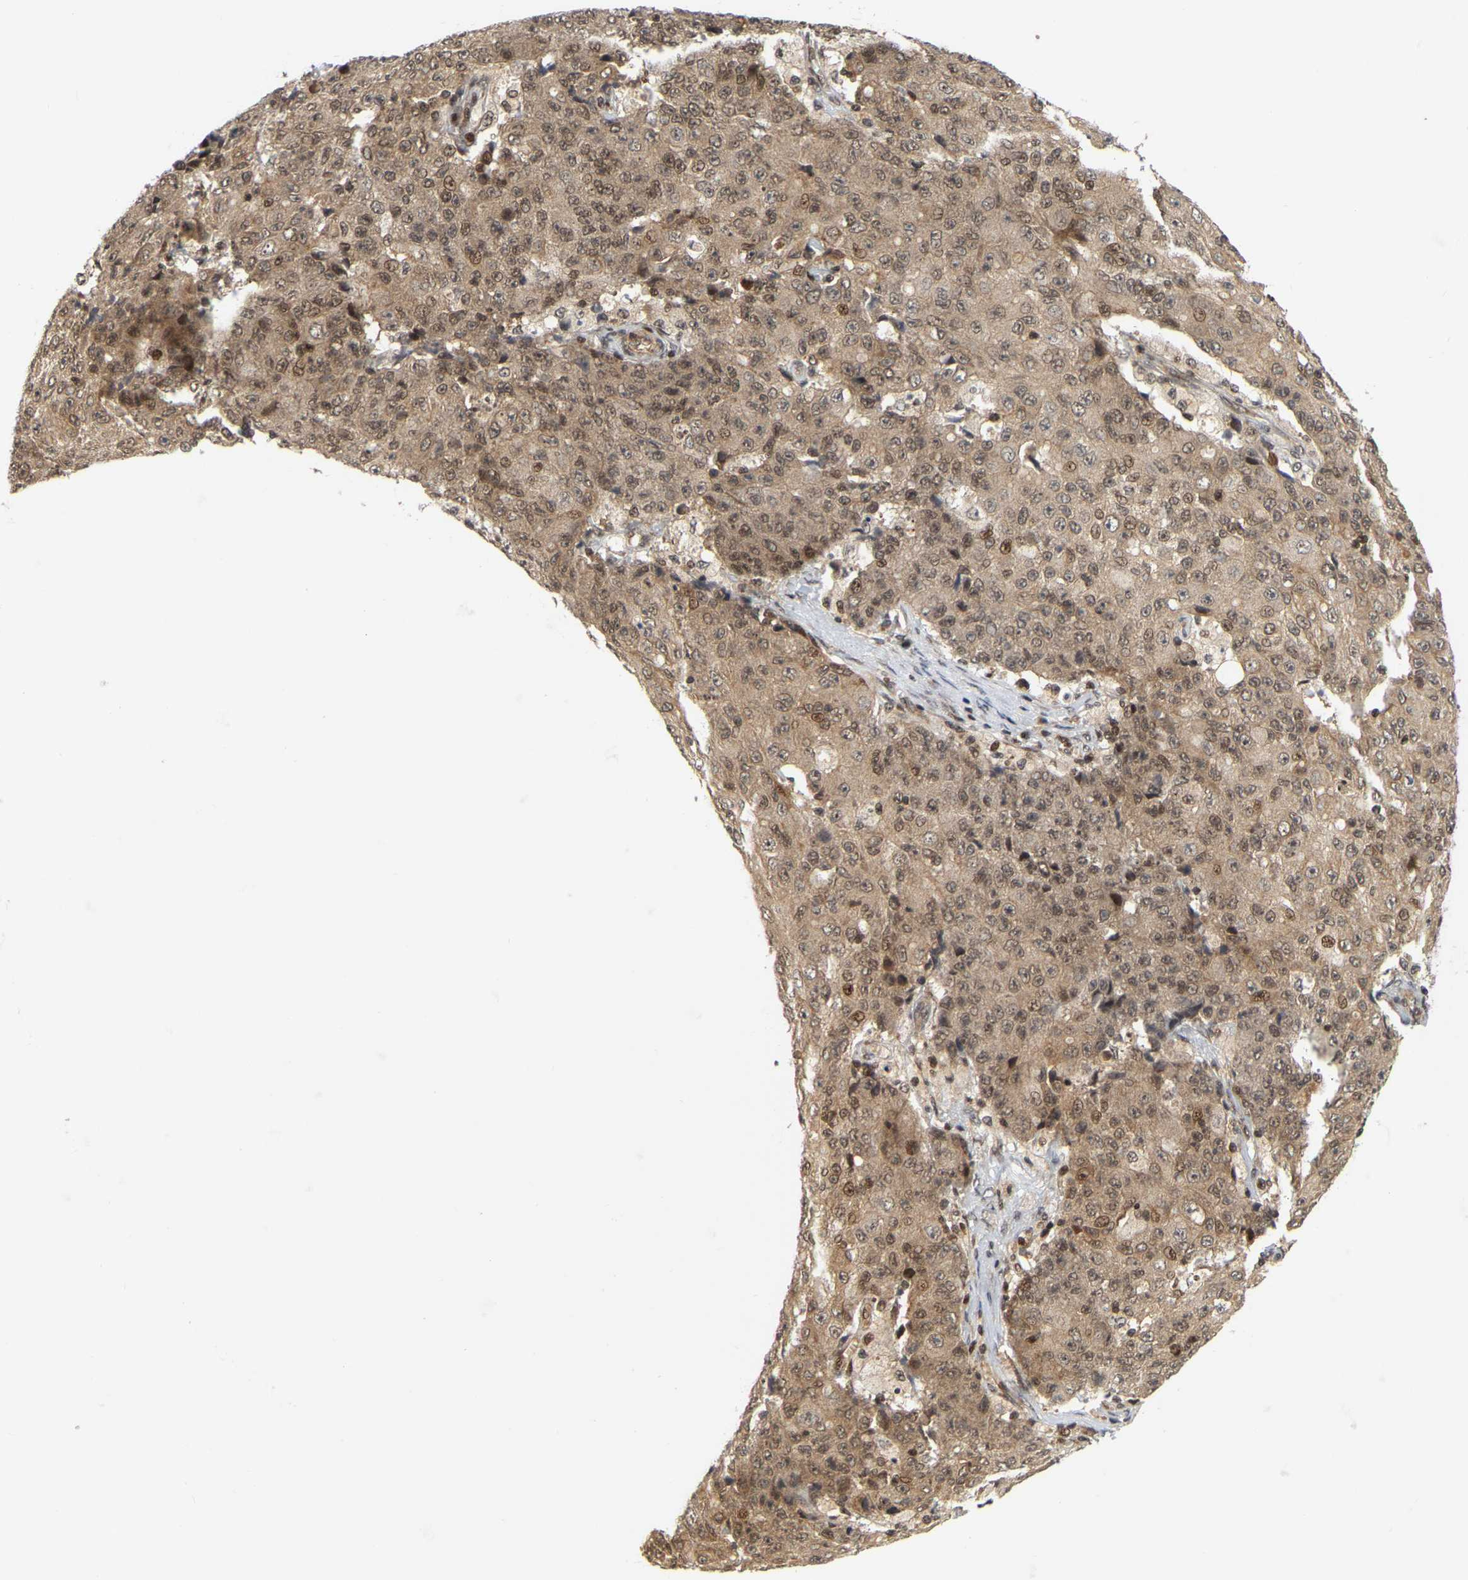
{"staining": {"intensity": "weak", "quantity": ">75%", "location": "cytoplasmic/membranous,nuclear"}, "tissue": "ovarian cancer", "cell_type": "Tumor cells", "image_type": "cancer", "snomed": [{"axis": "morphology", "description": "Carcinoma, endometroid"}, {"axis": "topography", "description": "Ovary"}], "caption": "Protein expression analysis of ovarian endometroid carcinoma demonstrates weak cytoplasmic/membranous and nuclear staining in approximately >75% of tumor cells.", "gene": "NFE2L2", "patient": {"sex": "female", "age": 42}}